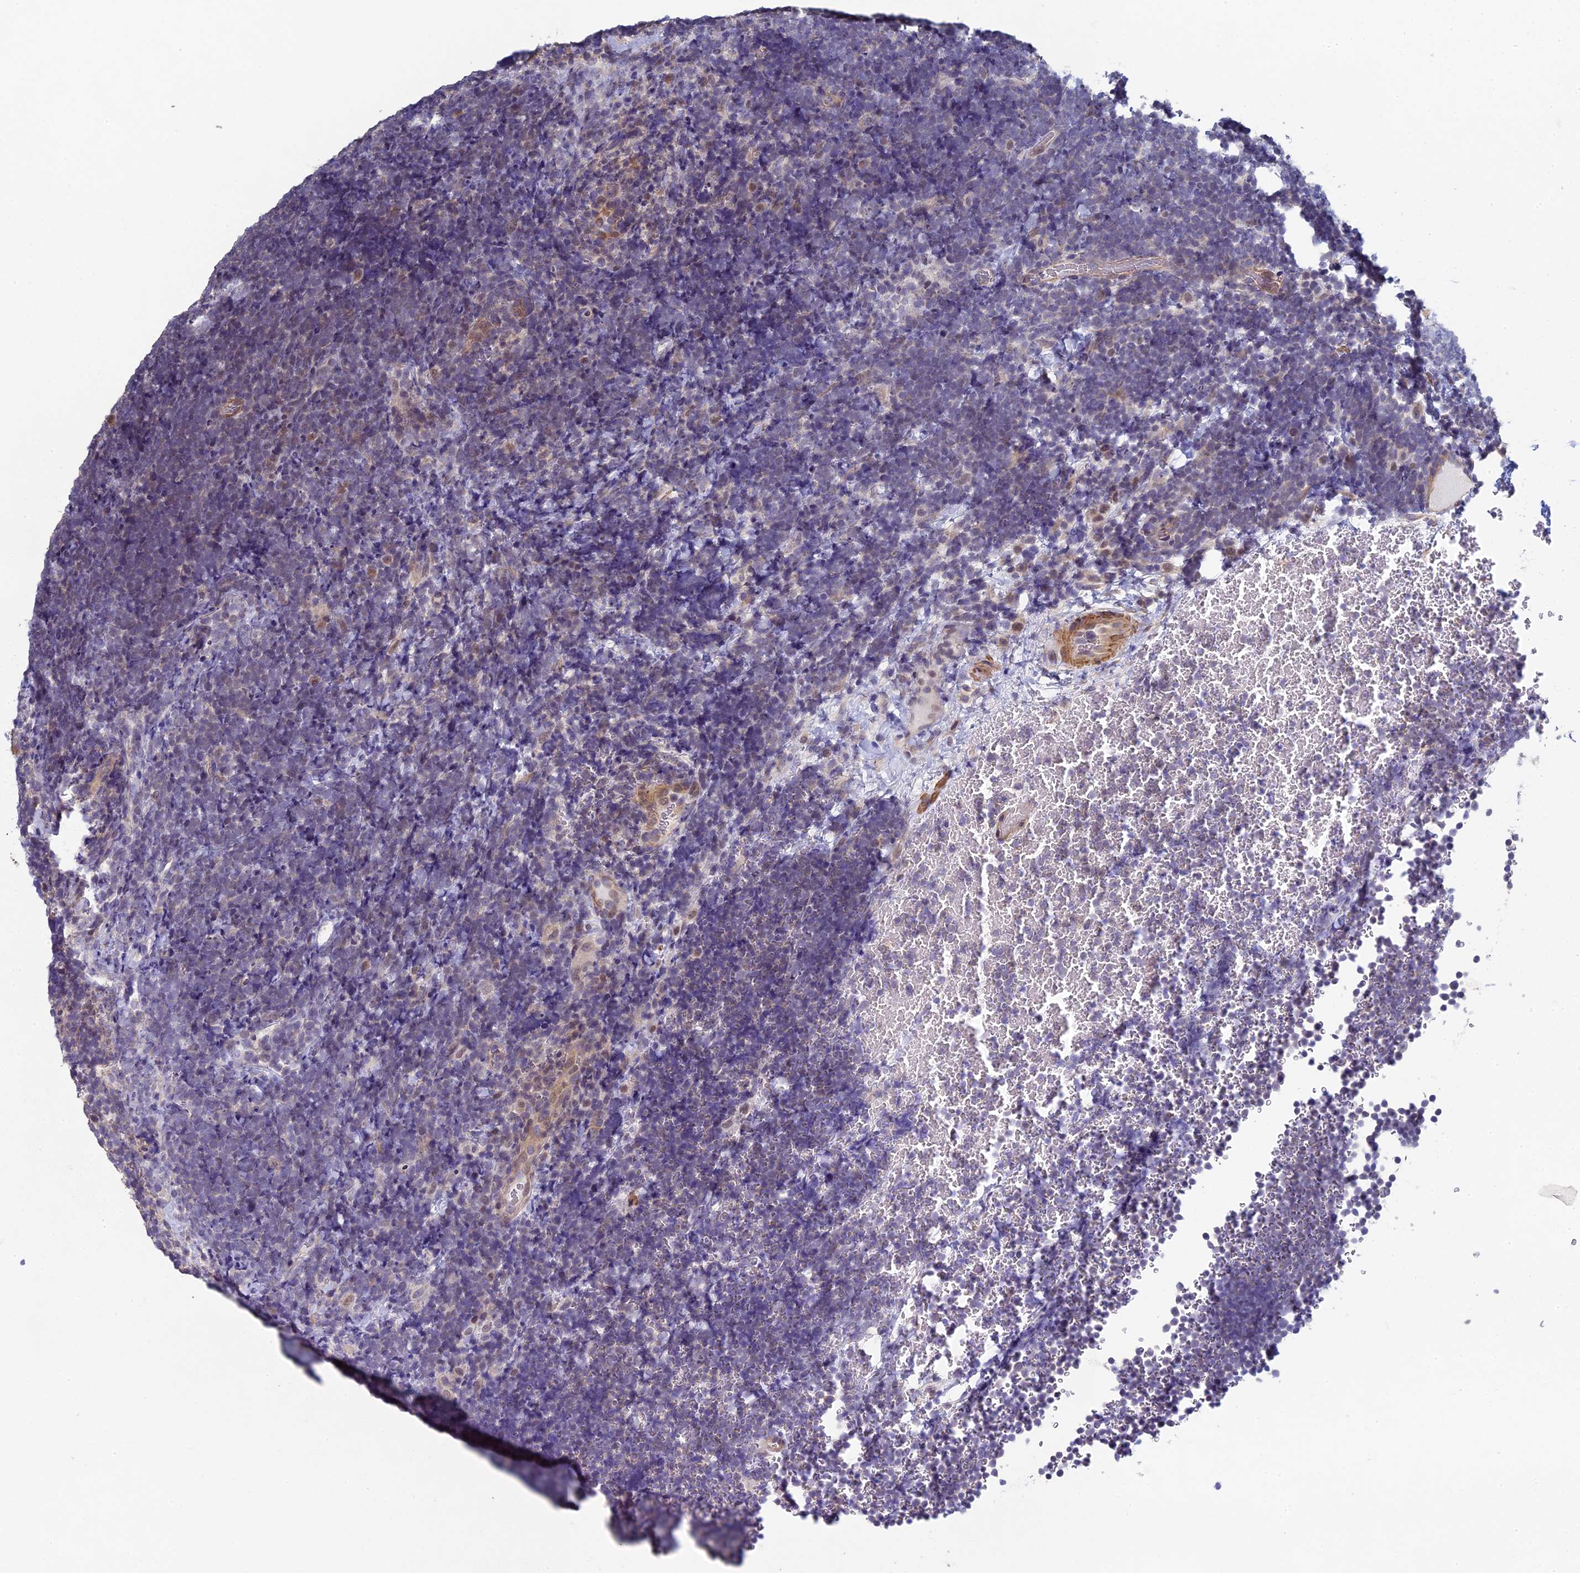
{"staining": {"intensity": "negative", "quantity": "none", "location": "none"}, "tissue": "lymphoma", "cell_type": "Tumor cells", "image_type": "cancer", "snomed": [{"axis": "morphology", "description": "Malignant lymphoma, non-Hodgkin's type, High grade"}, {"axis": "topography", "description": "Lymph node"}], "caption": "Histopathology image shows no significant protein positivity in tumor cells of high-grade malignant lymphoma, non-Hodgkin's type.", "gene": "DIXDC1", "patient": {"sex": "male", "age": 13}}